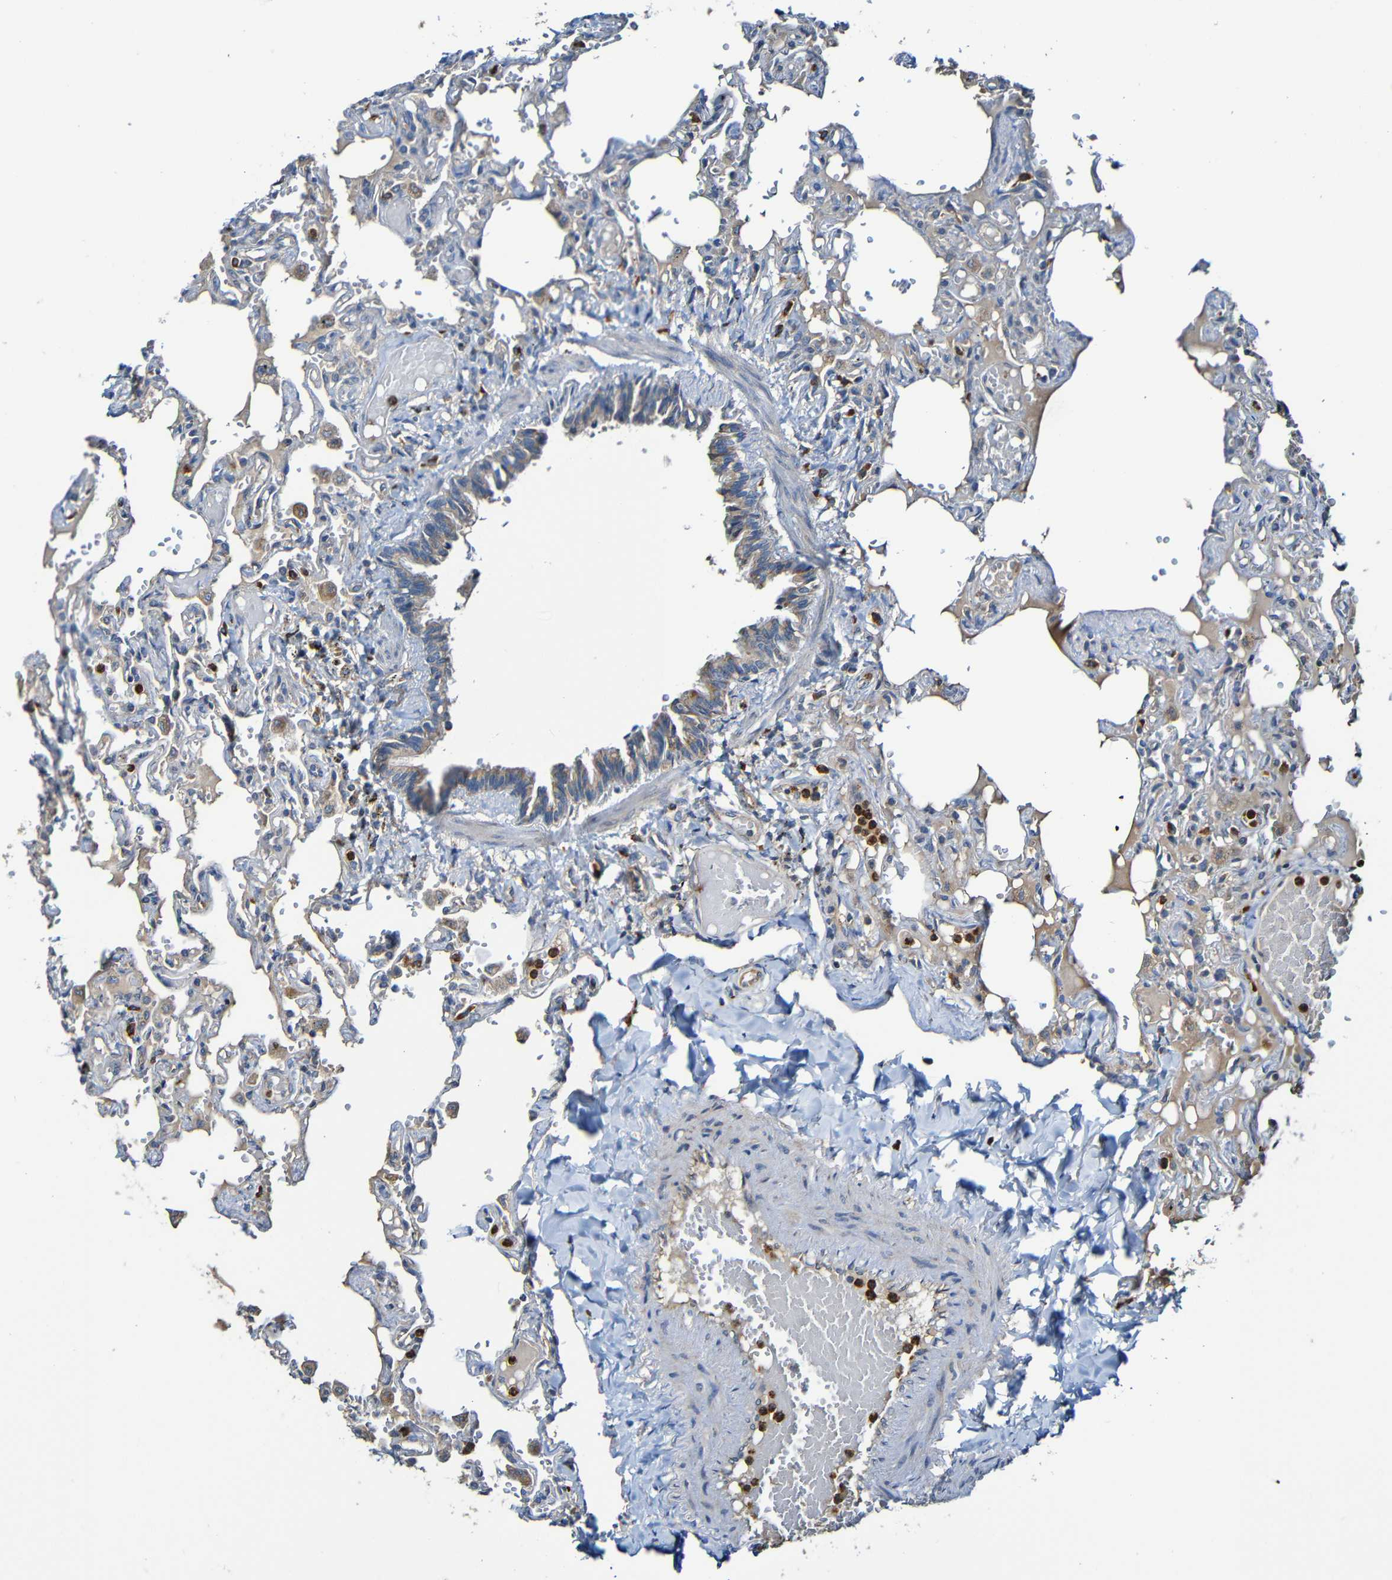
{"staining": {"intensity": "moderate", "quantity": "25%-75%", "location": "cytoplasmic/membranous"}, "tissue": "lung", "cell_type": "Alveolar cells", "image_type": "normal", "snomed": [{"axis": "morphology", "description": "Normal tissue, NOS"}, {"axis": "topography", "description": "Lung"}], "caption": "Immunohistochemical staining of normal human lung exhibits moderate cytoplasmic/membranous protein positivity in approximately 25%-75% of alveolar cells. (DAB IHC with brightfield microscopy, high magnification).", "gene": "ADAM15", "patient": {"sex": "male", "age": 21}}